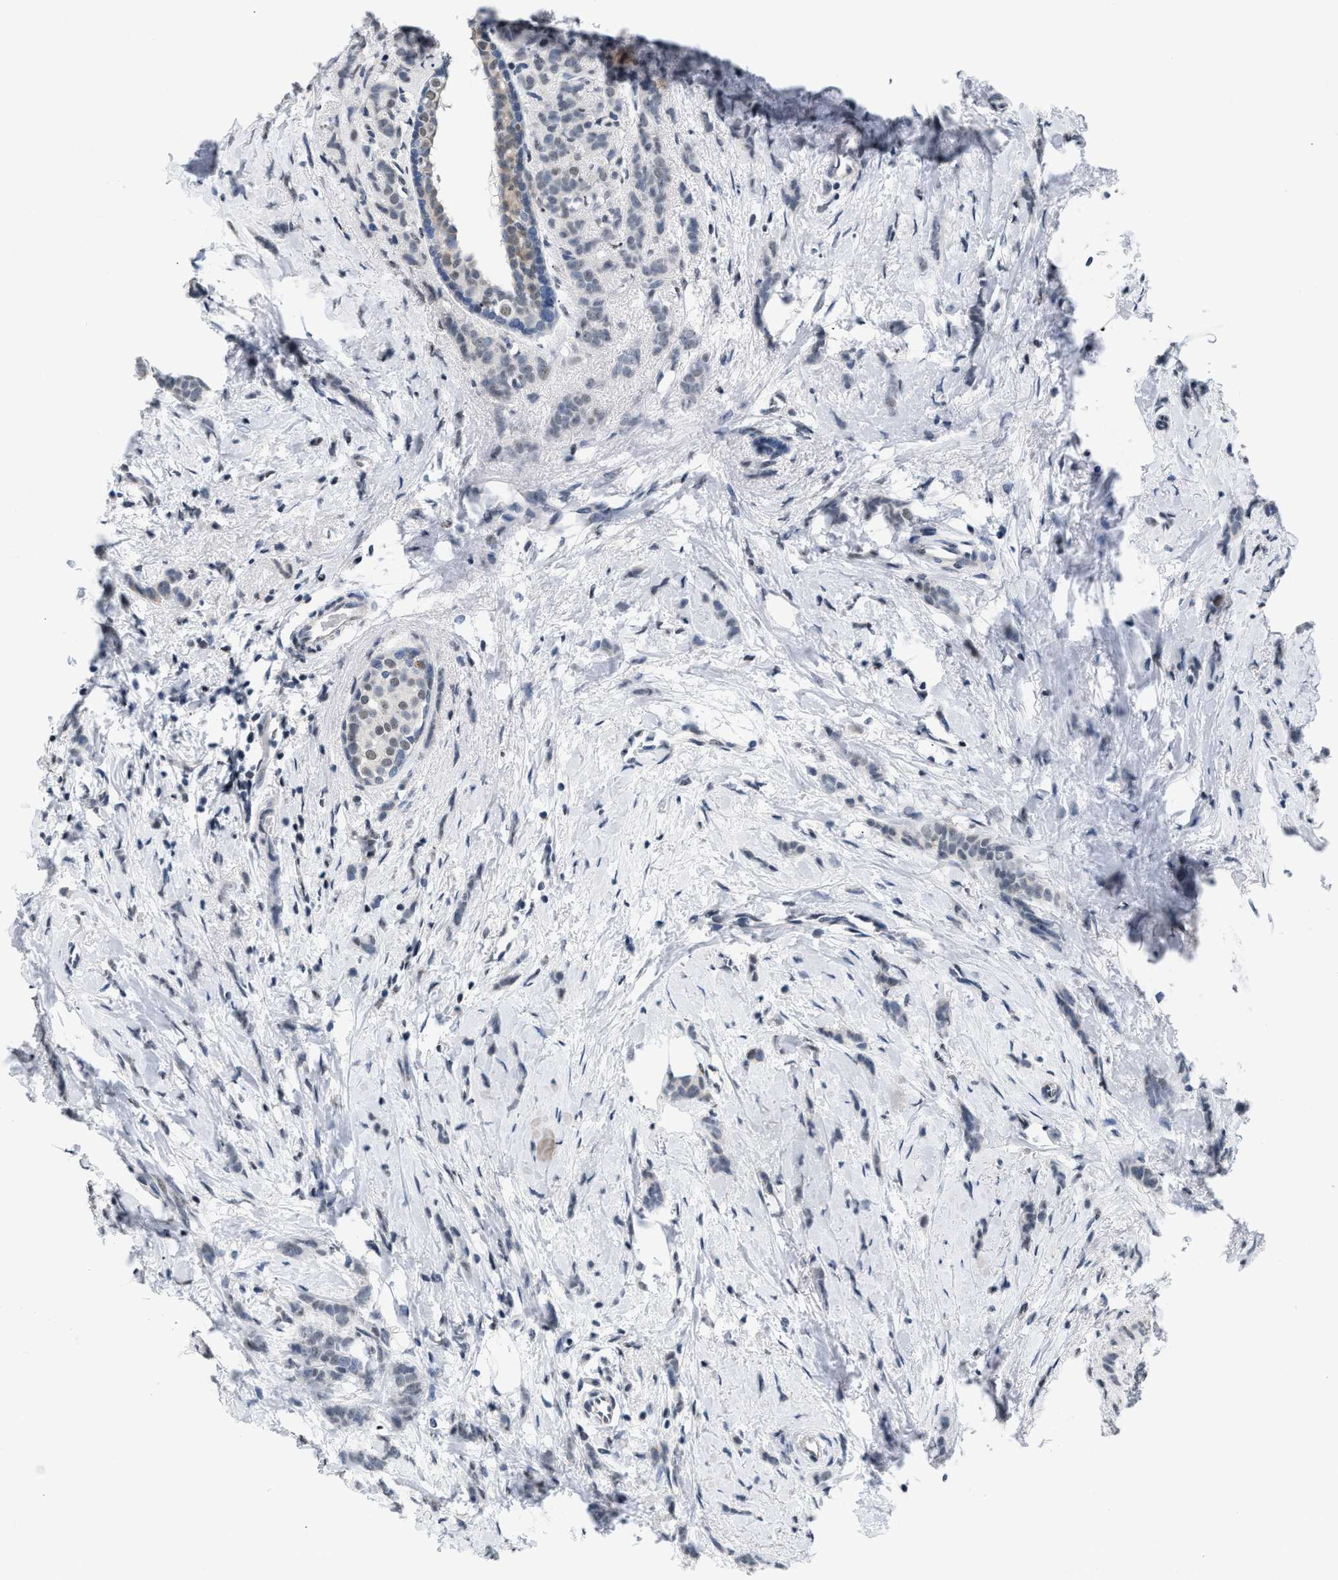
{"staining": {"intensity": "negative", "quantity": "none", "location": "none"}, "tissue": "breast cancer", "cell_type": "Tumor cells", "image_type": "cancer", "snomed": [{"axis": "morphology", "description": "Lobular carcinoma, in situ"}, {"axis": "morphology", "description": "Lobular carcinoma"}, {"axis": "topography", "description": "Breast"}], "caption": "Tumor cells are negative for protein expression in human breast cancer.", "gene": "RAF1", "patient": {"sex": "female", "age": 41}}